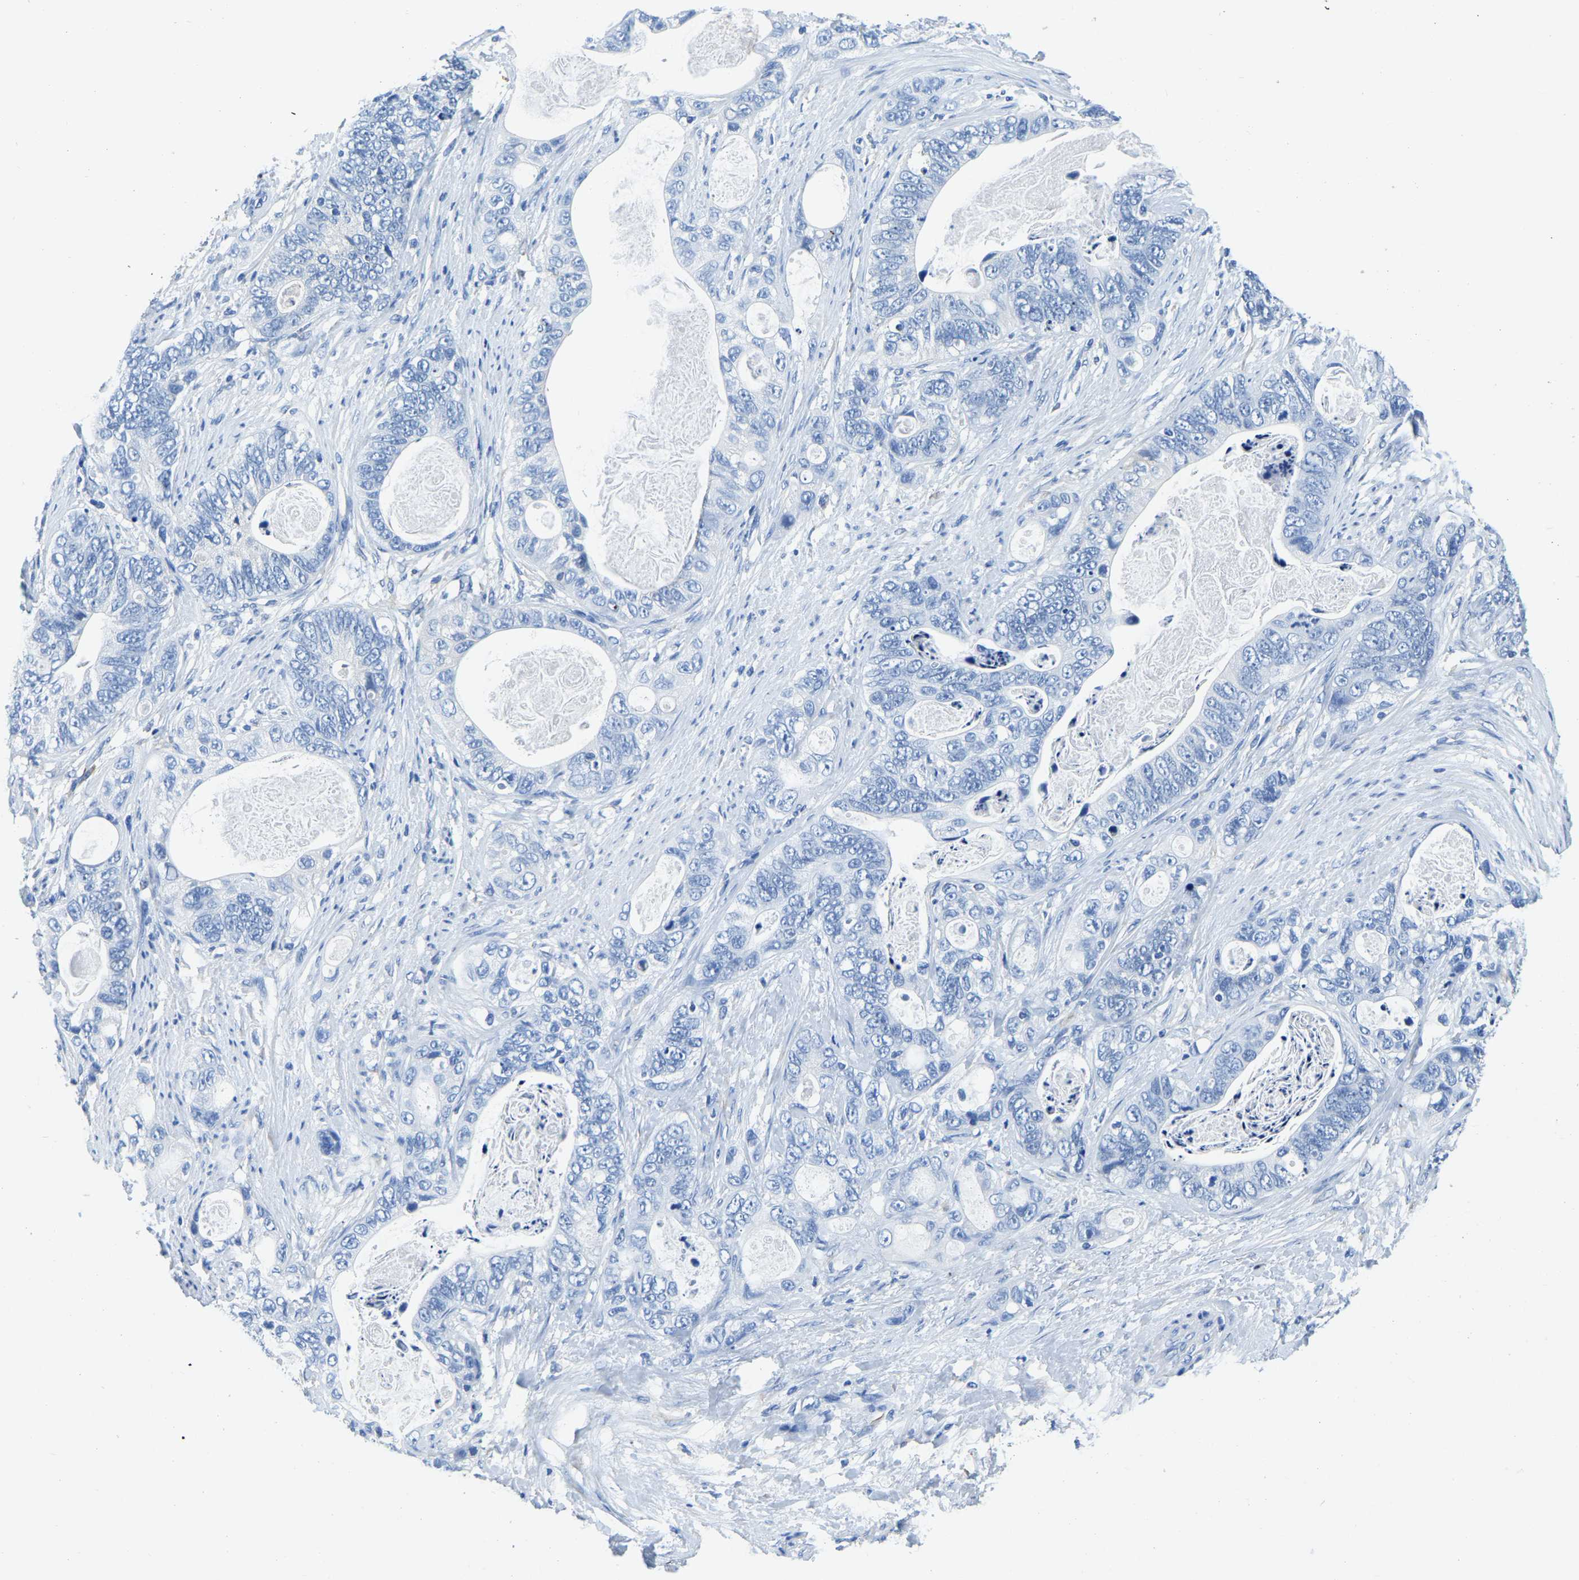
{"staining": {"intensity": "negative", "quantity": "none", "location": "none"}, "tissue": "stomach cancer", "cell_type": "Tumor cells", "image_type": "cancer", "snomed": [{"axis": "morphology", "description": "Normal tissue, NOS"}, {"axis": "morphology", "description": "Adenocarcinoma, NOS"}, {"axis": "topography", "description": "Stomach"}], "caption": "Immunohistochemistry of human stomach cancer (adenocarcinoma) reveals no positivity in tumor cells.", "gene": "ZDHHC13", "patient": {"sex": "female", "age": 89}}